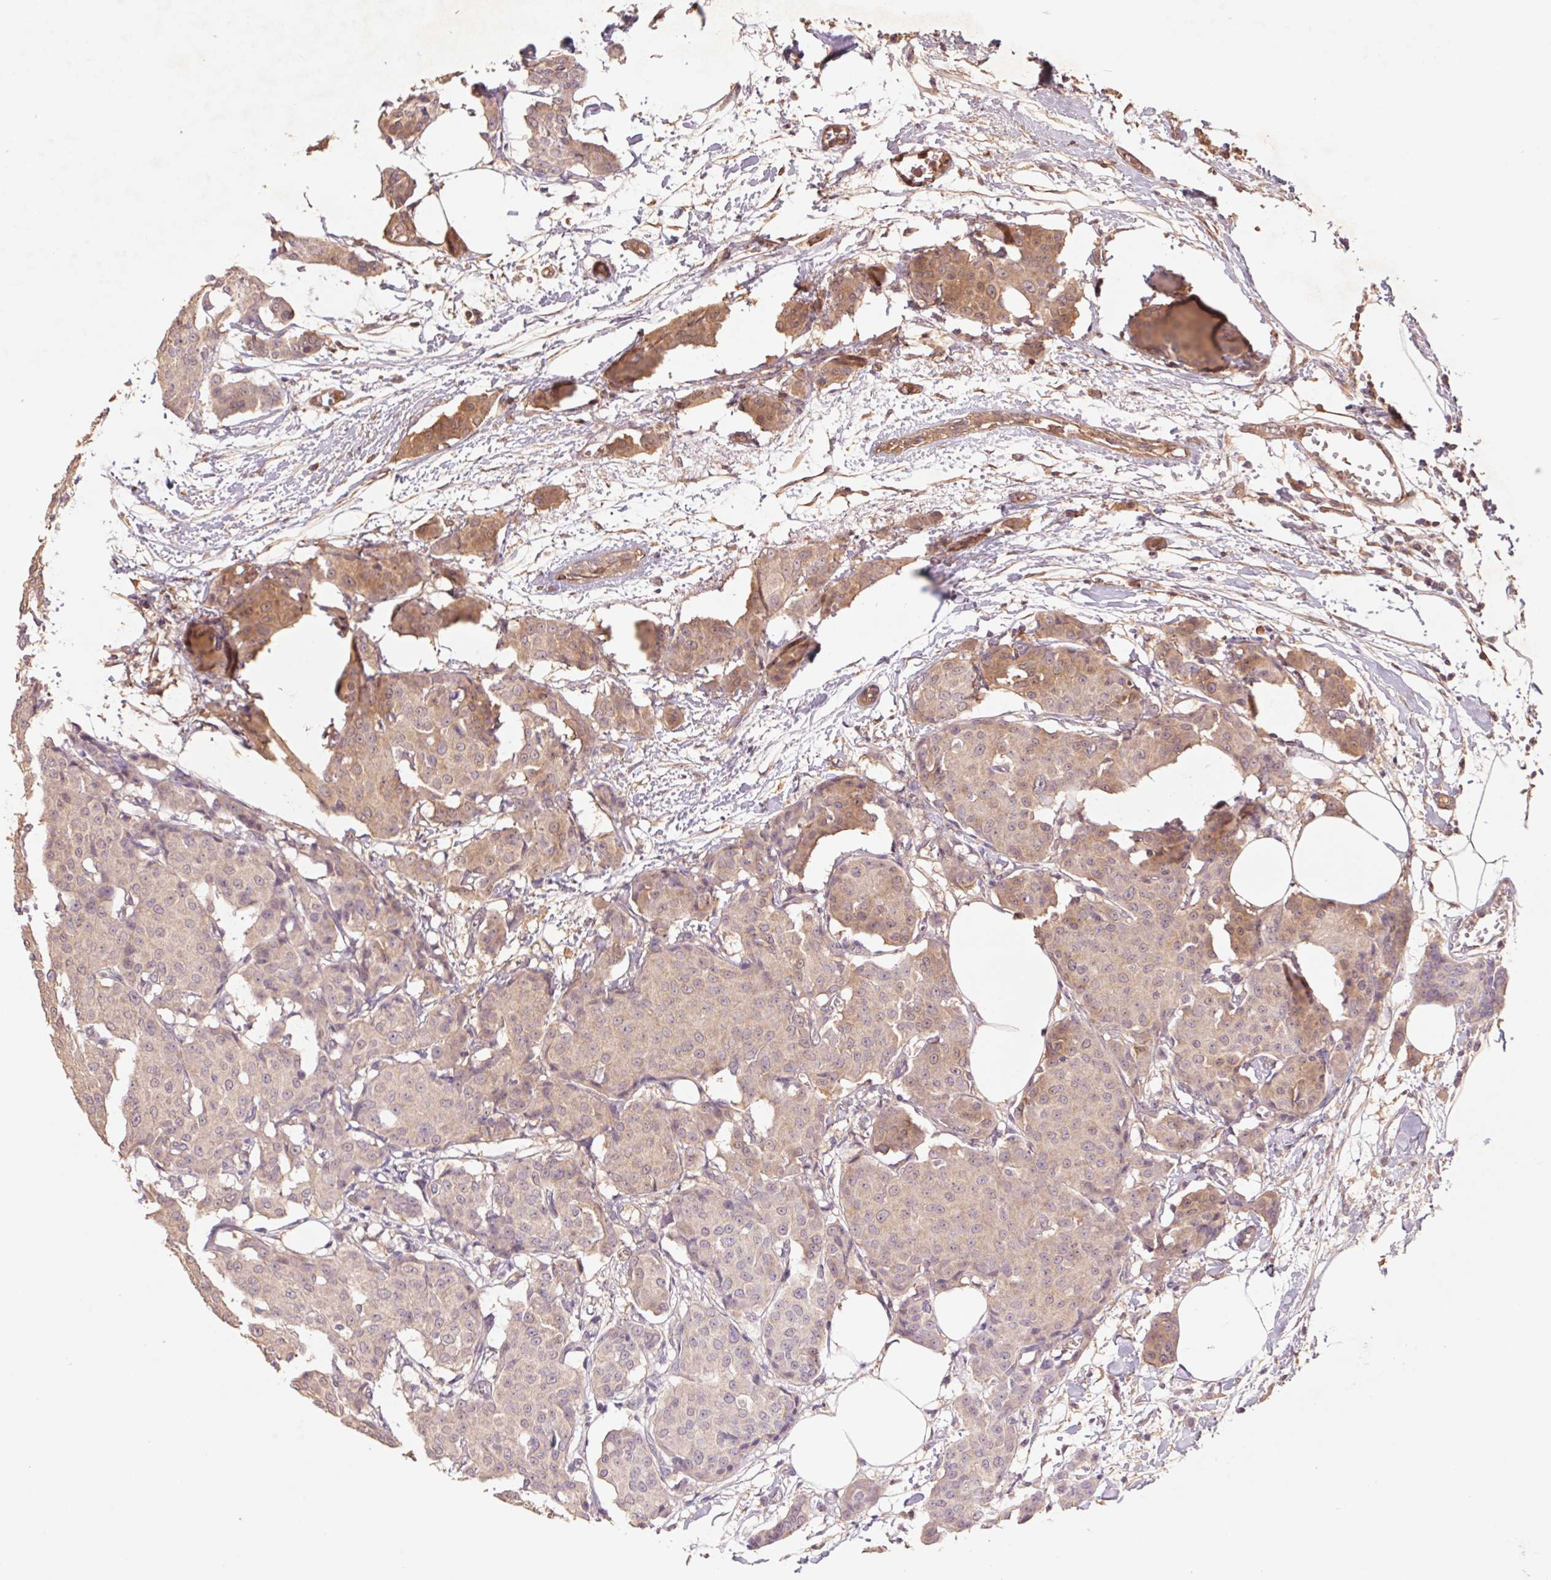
{"staining": {"intensity": "weak", "quantity": ">75%", "location": "cytoplasmic/membranous"}, "tissue": "breast cancer", "cell_type": "Tumor cells", "image_type": "cancer", "snomed": [{"axis": "morphology", "description": "Duct carcinoma"}, {"axis": "topography", "description": "Breast"}], "caption": "Immunohistochemistry staining of breast cancer (intraductal carcinoma), which shows low levels of weak cytoplasmic/membranous expression in approximately >75% of tumor cells indicating weak cytoplasmic/membranous protein expression. The staining was performed using DAB (brown) for protein detection and nuclei were counterstained in hematoxylin (blue).", "gene": "GRM2", "patient": {"sex": "female", "age": 91}}